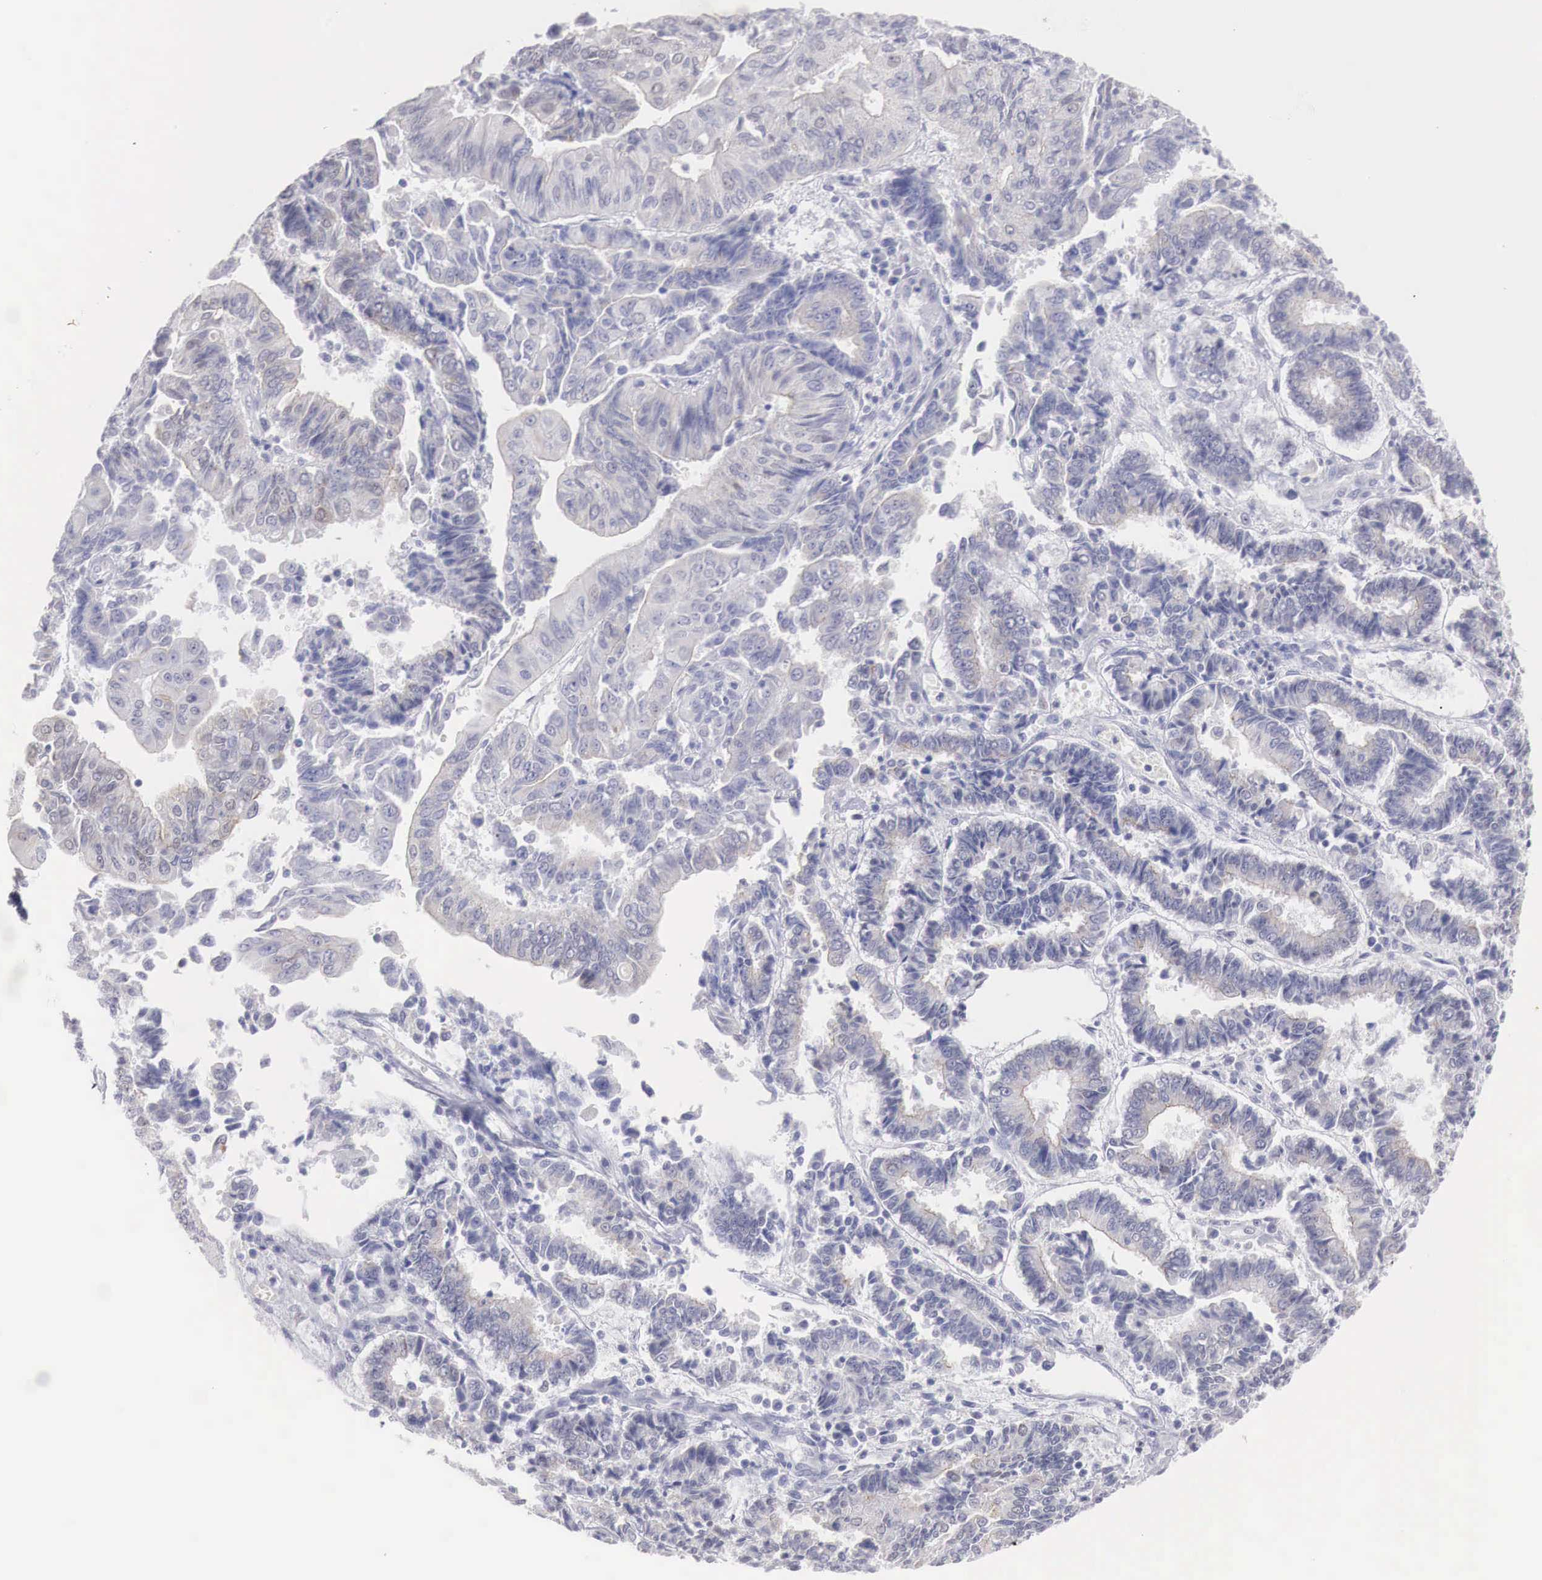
{"staining": {"intensity": "negative", "quantity": "none", "location": "none"}, "tissue": "endometrial cancer", "cell_type": "Tumor cells", "image_type": "cancer", "snomed": [{"axis": "morphology", "description": "Adenocarcinoma, NOS"}, {"axis": "topography", "description": "Endometrium"}], "caption": "This is a photomicrograph of immunohistochemistry (IHC) staining of endometrial cancer (adenocarcinoma), which shows no staining in tumor cells.", "gene": "TRIM13", "patient": {"sex": "female", "age": 75}}